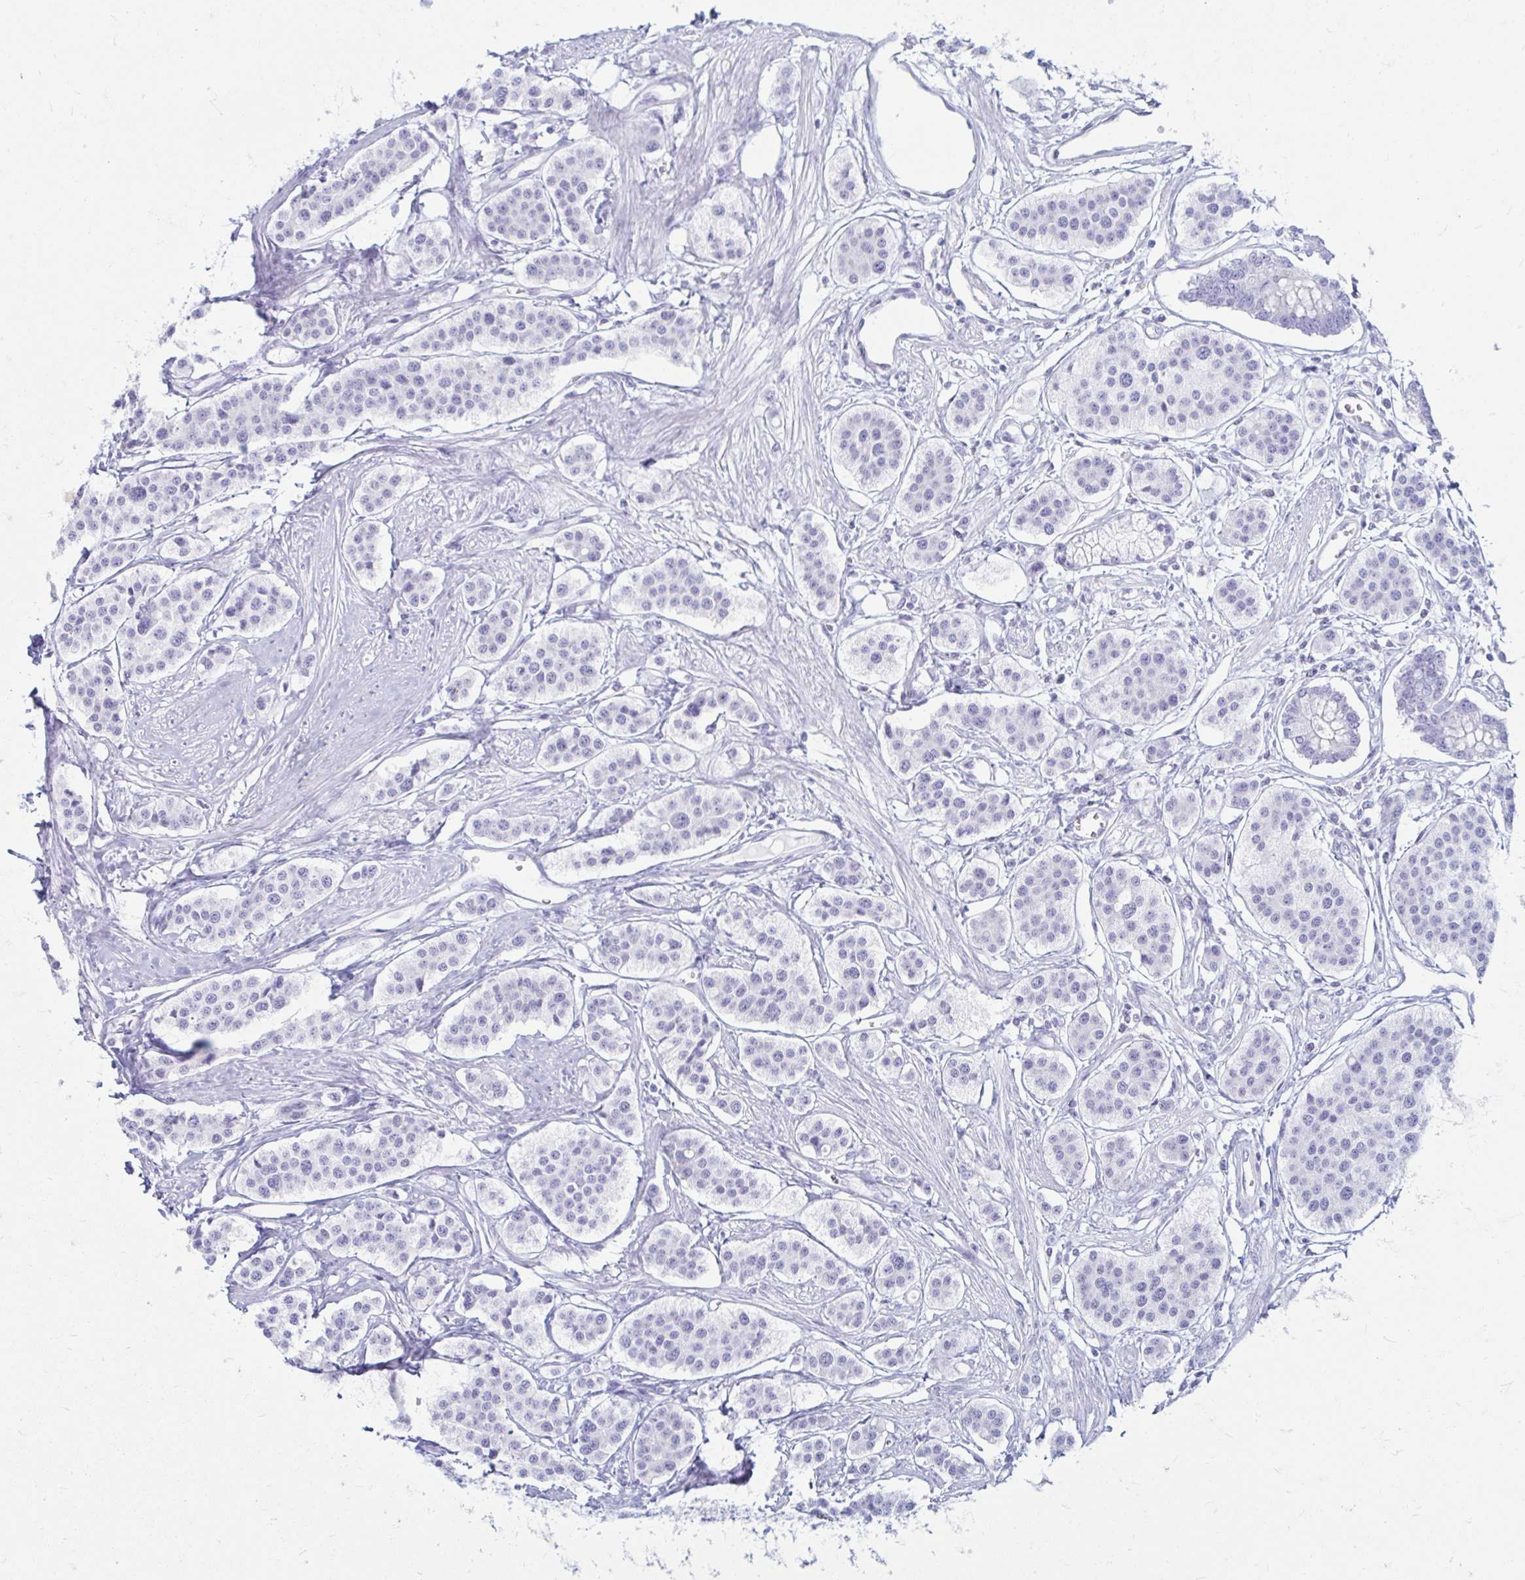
{"staining": {"intensity": "negative", "quantity": "none", "location": "none"}, "tissue": "carcinoid", "cell_type": "Tumor cells", "image_type": "cancer", "snomed": [{"axis": "morphology", "description": "Carcinoid, malignant, NOS"}, {"axis": "topography", "description": "Small intestine"}], "caption": "This photomicrograph is of carcinoid stained with immunohistochemistry (IHC) to label a protein in brown with the nuclei are counter-stained blue. There is no positivity in tumor cells.", "gene": "ERICH6", "patient": {"sex": "male", "age": 60}}